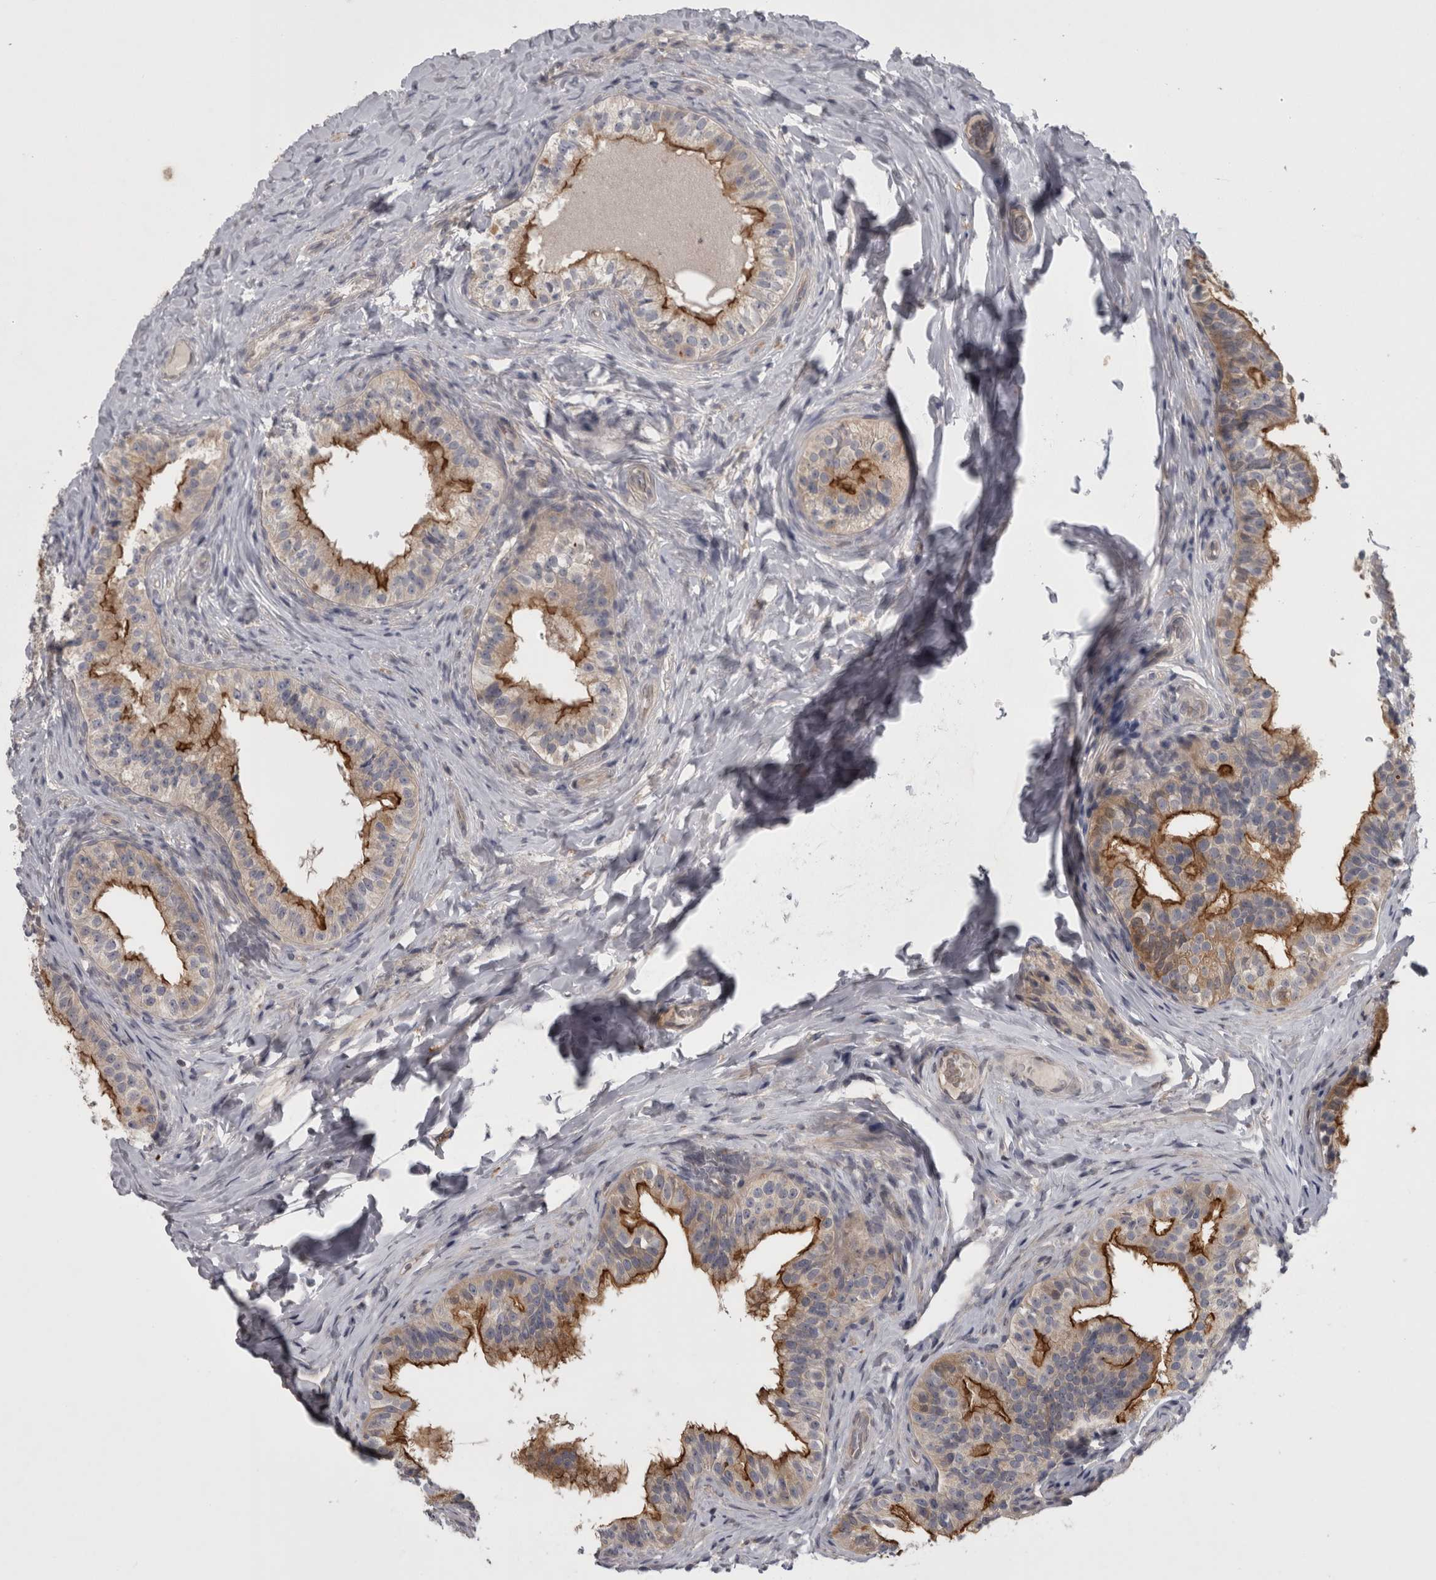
{"staining": {"intensity": "moderate", "quantity": "<25%", "location": "cytoplasmic/membranous"}, "tissue": "epididymis", "cell_type": "Glandular cells", "image_type": "normal", "snomed": [{"axis": "morphology", "description": "Normal tissue, NOS"}, {"axis": "topography", "description": "Epididymis"}], "caption": "Immunohistochemical staining of unremarkable human epididymis reveals low levels of moderate cytoplasmic/membranous positivity in about <25% of glandular cells.", "gene": "PRKCI", "patient": {"sex": "male", "age": 49}}